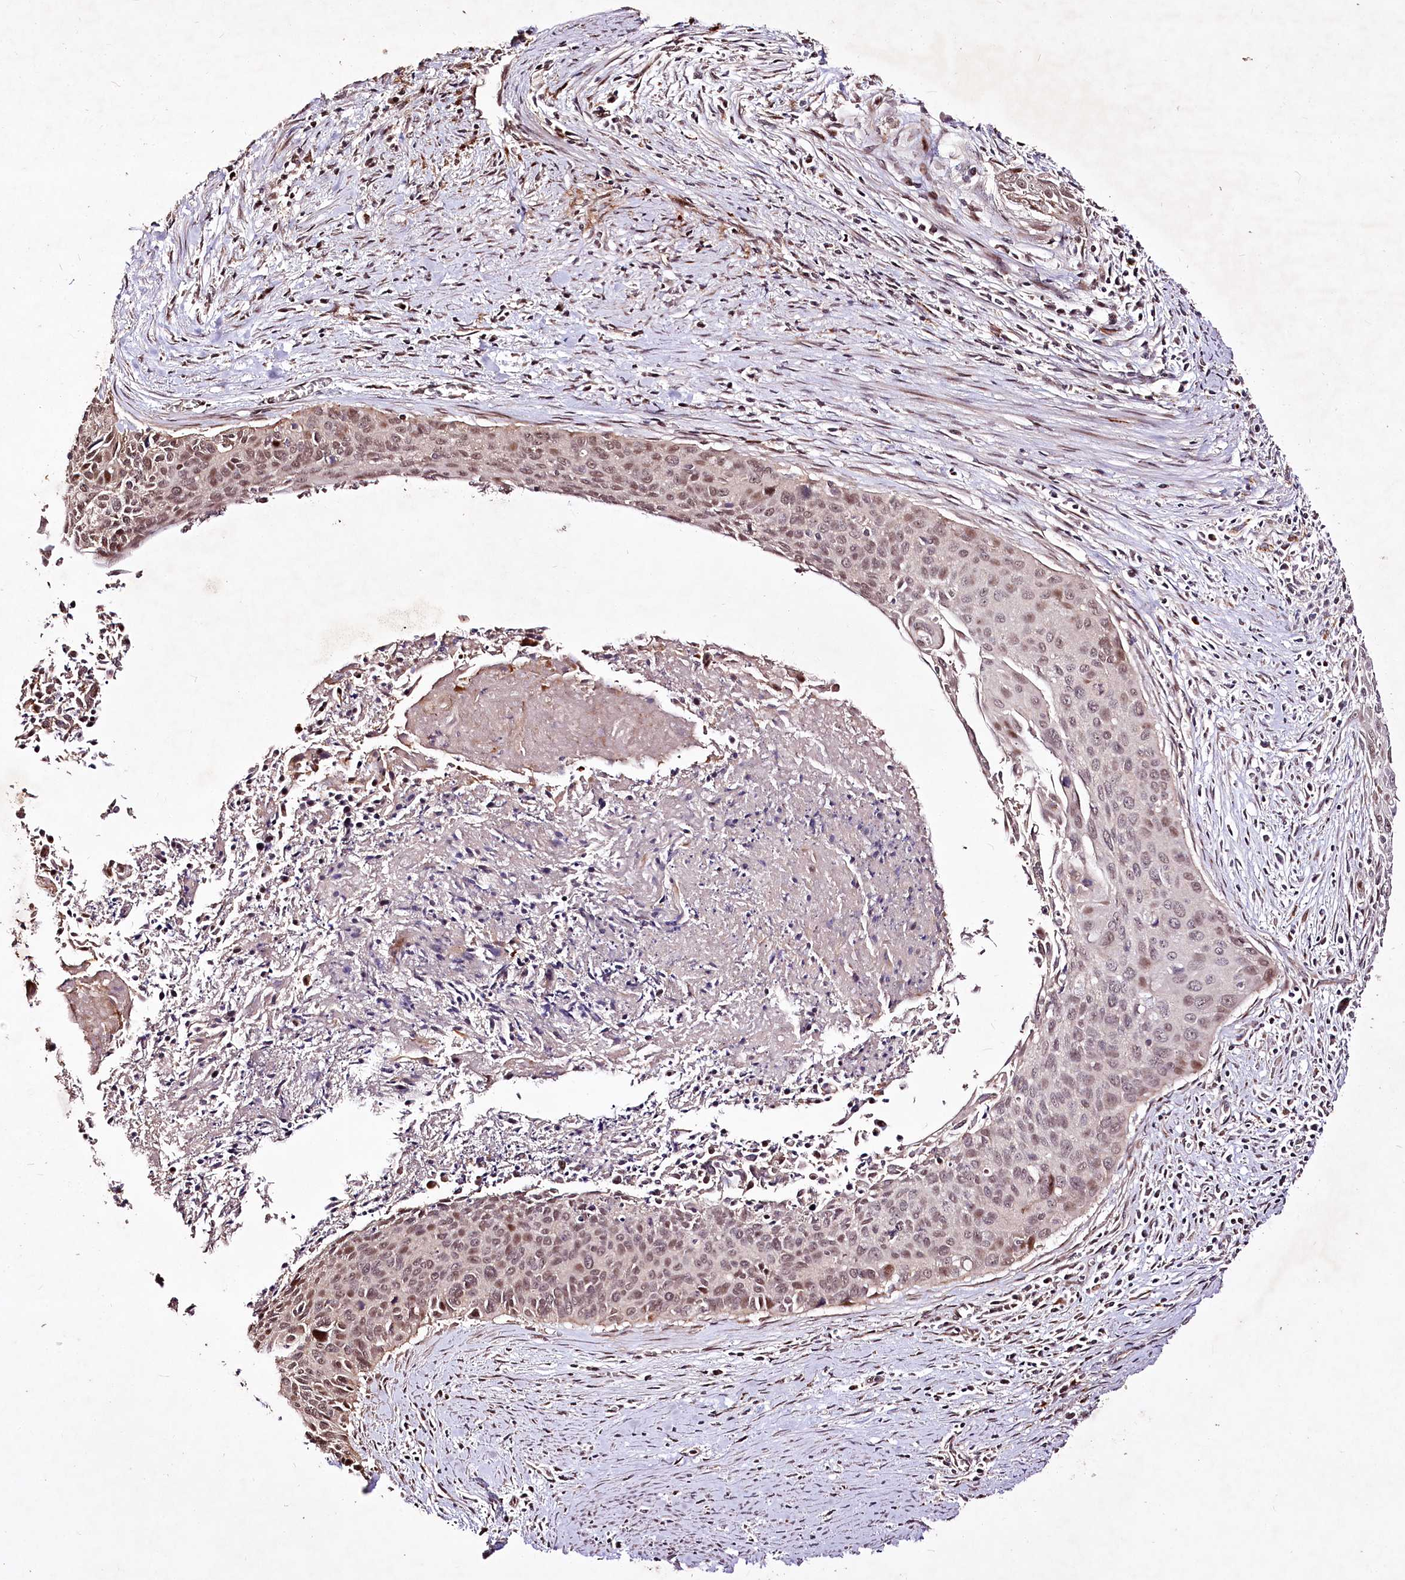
{"staining": {"intensity": "moderate", "quantity": "<25%", "location": "cytoplasmic/membranous,nuclear"}, "tissue": "cervical cancer", "cell_type": "Tumor cells", "image_type": "cancer", "snomed": [{"axis": "morphology", "description": "Squamous cell carcinoma, NOS"}, {"axis": "topography", "description": "Cervix"}], "caption": "Immunohistochemical staining of cervical cancer shows low levels of moderate cytoplasmic/membranous and nuclear protein positivity in about <25% of tumor cells.", "gene": "CARD19", "patient": {"sex": "female", "age": 55}}